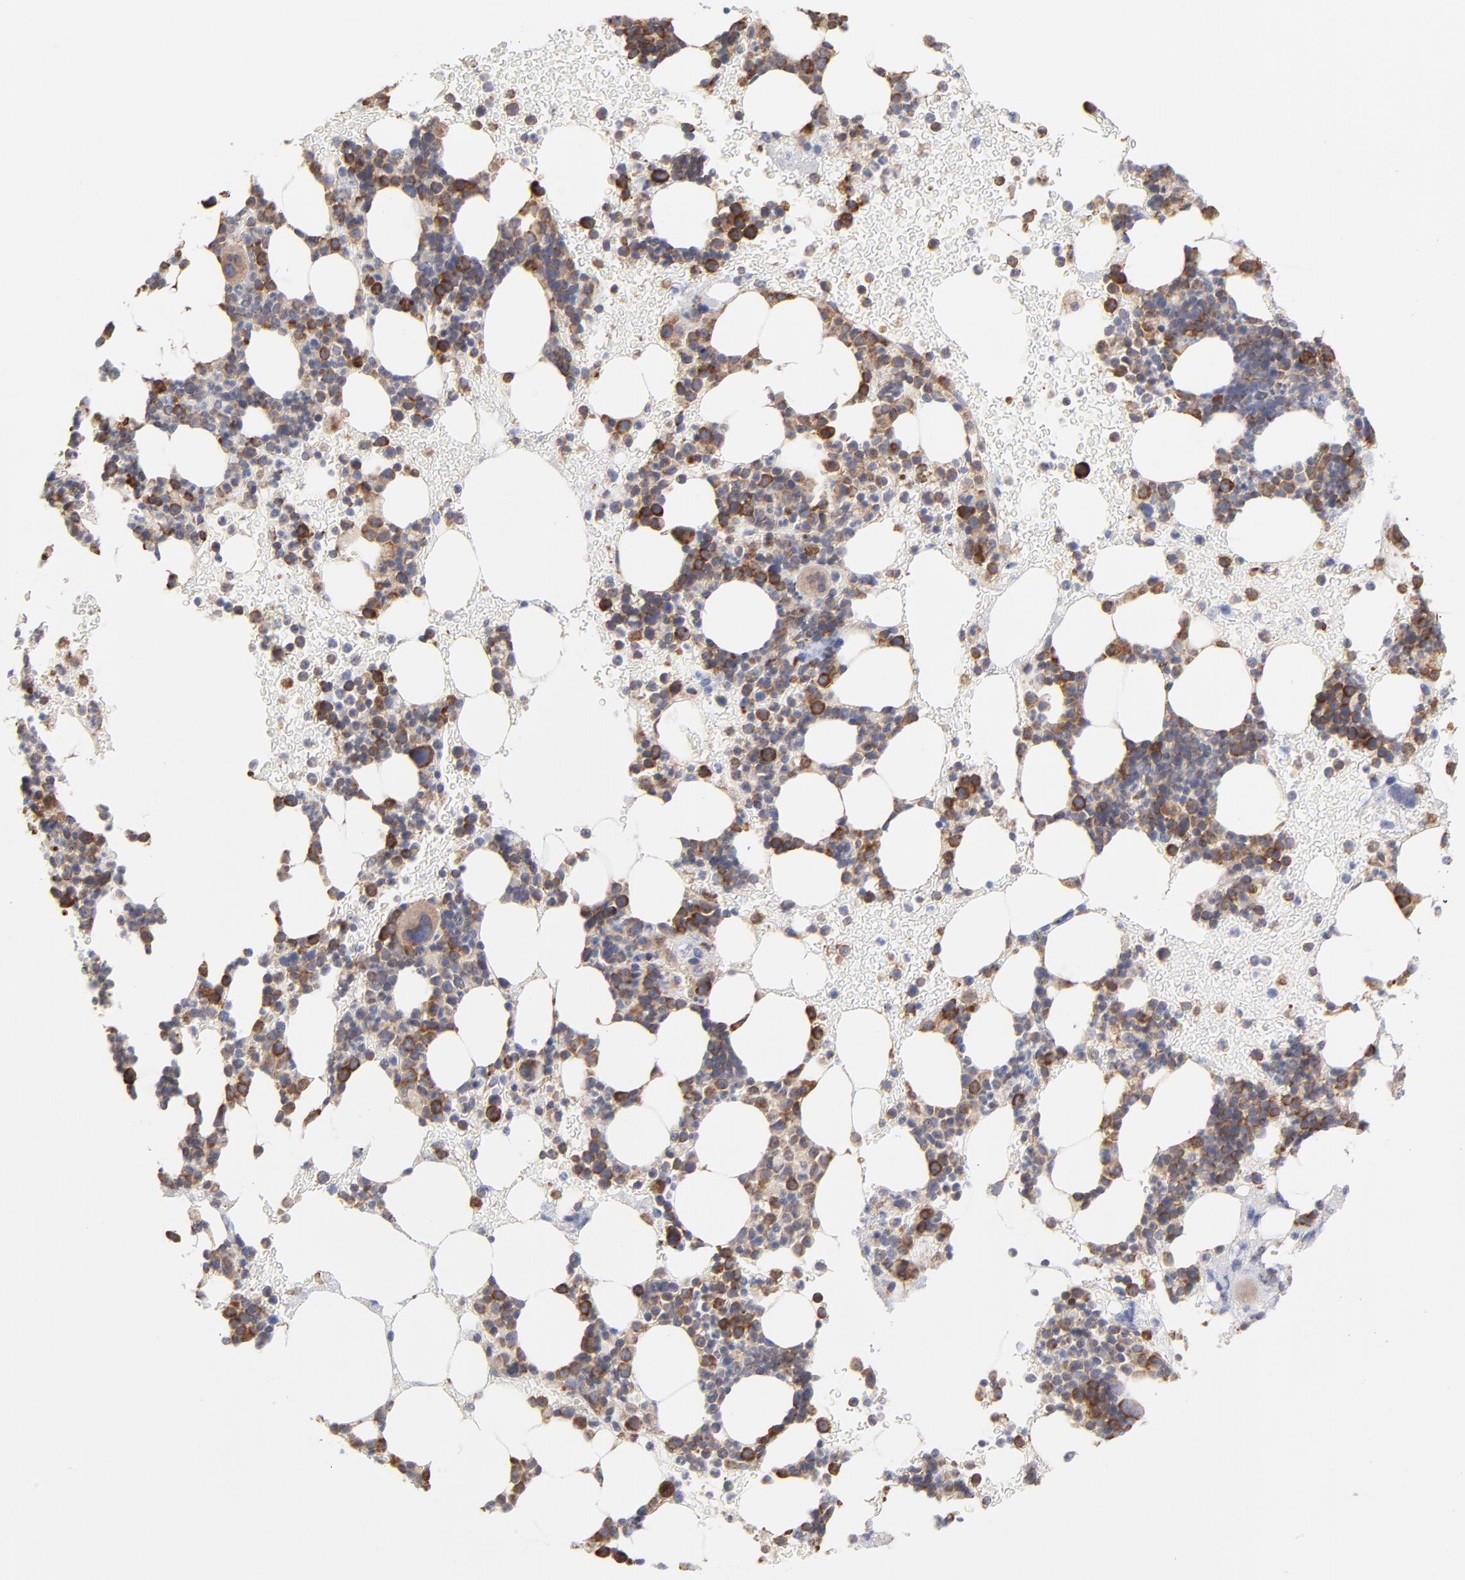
{"staining": {"intensity": "strong", "quantity": "25%-75%", "location": "cytoplasmic/membranous"}, "tissue": "bone marrow", "cell_type": "Hematopoietic cells", "image_type": "normal", "snomed": [{"axis": "morphology", "description": "Normal tissue, NOS"}, {"axis": "topography", "description": "Bone marrow"}], "caption": "Immunohistochemical staining of normal human bone marrow shows 25%-75% levels of strong cytoplasmic/membranous protein expression in approximately 25%-75% of hematopoietic cells.", "gene": "RPL3", "patient": {"sex": "male", "age": 17}}